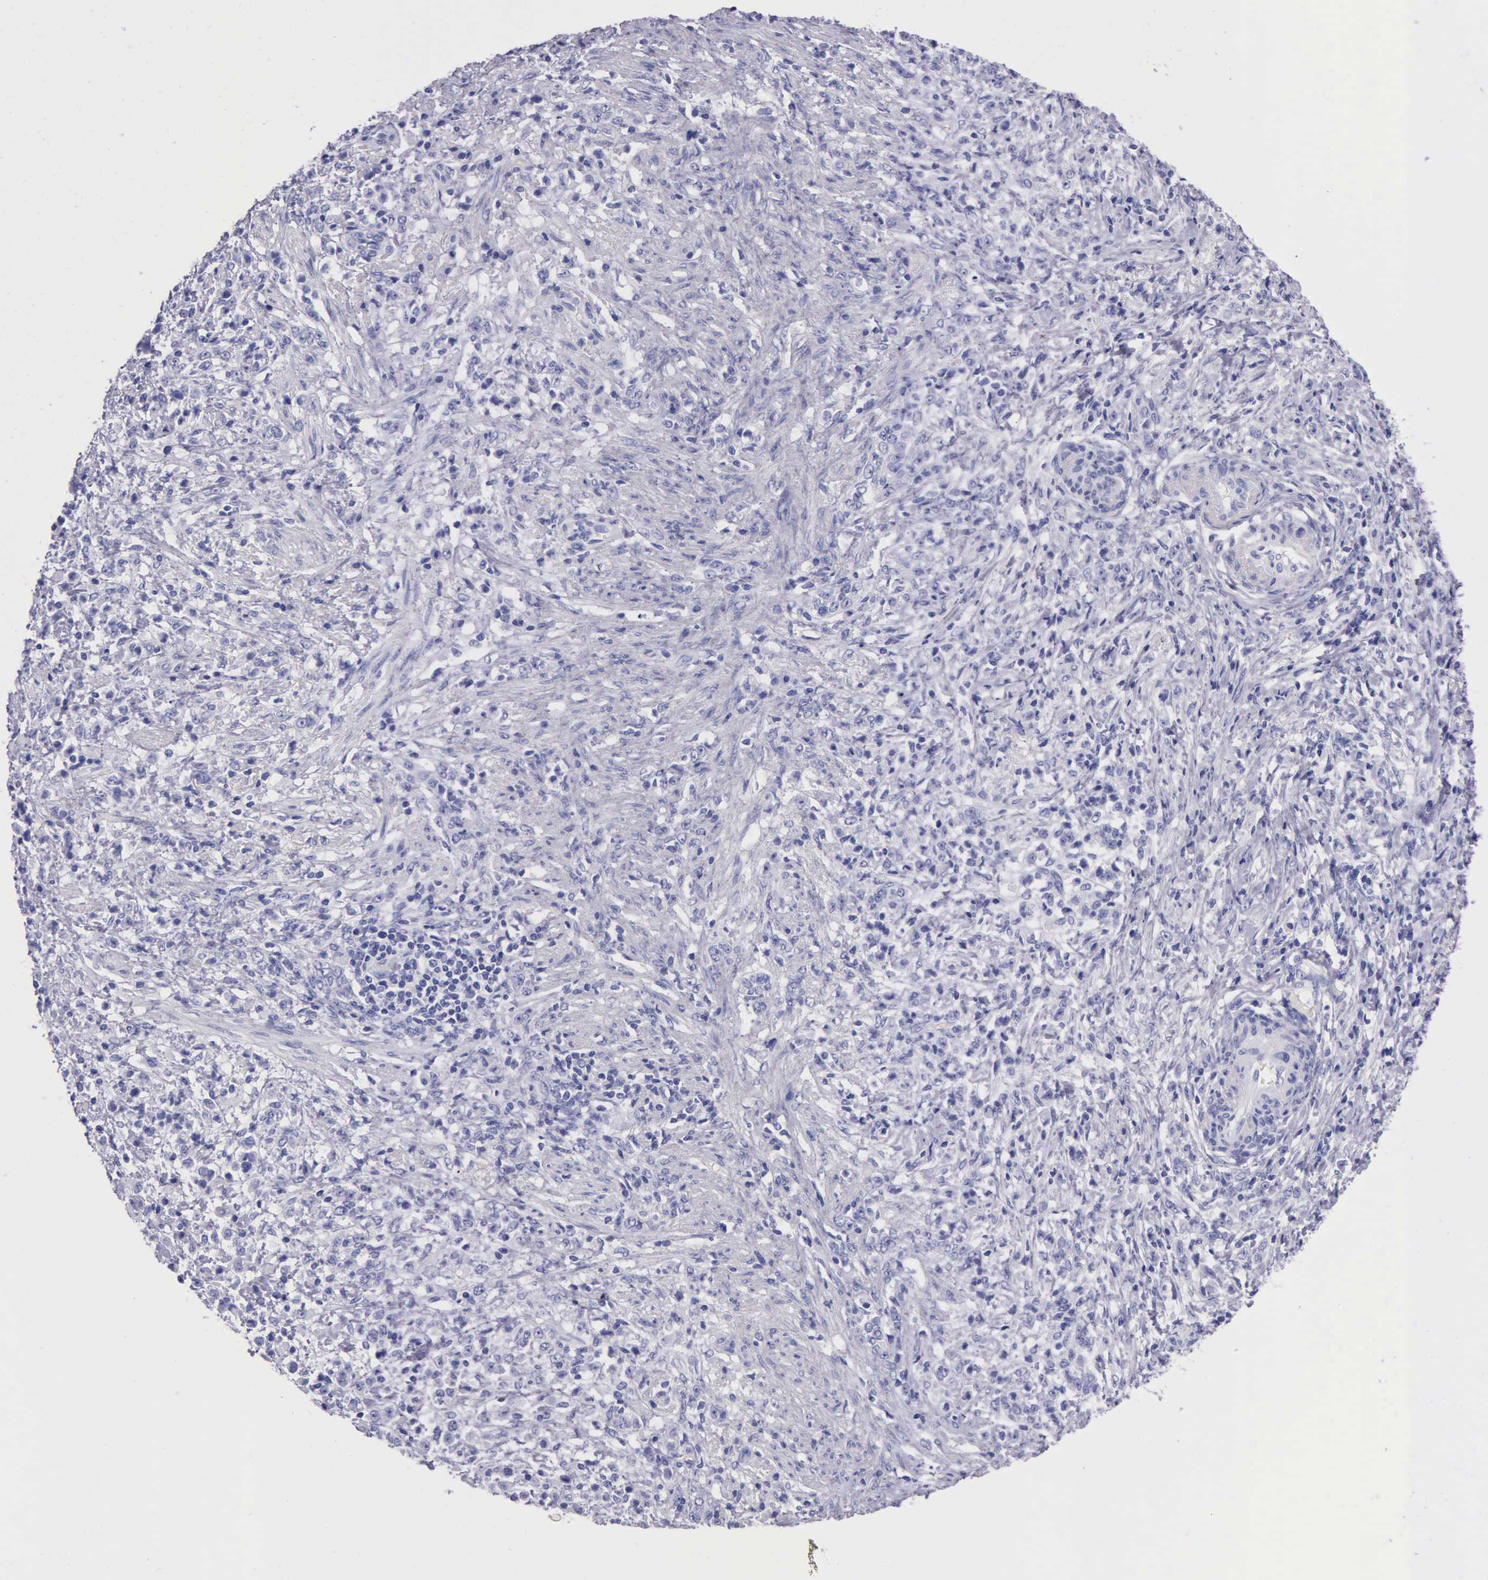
{"staining": {"intensity": "negative", "quantity": "none", "location": "none"}, "tissue": "stomach cancer", "cell_type": "Tumor cells", "image_type": "cancer", "snomed": [{"axis": "morphology", "description": "Adenocarcinoma, NOS"}, {"axis": "topography", "description": "Stomach, lower"}], "caption": "This is an immunohistochemistry (IHC) image of stomach cancer. There is no expression in tumor cells.", "gene": "KLK3", "patient": {"sex": "male", "age": 88}}